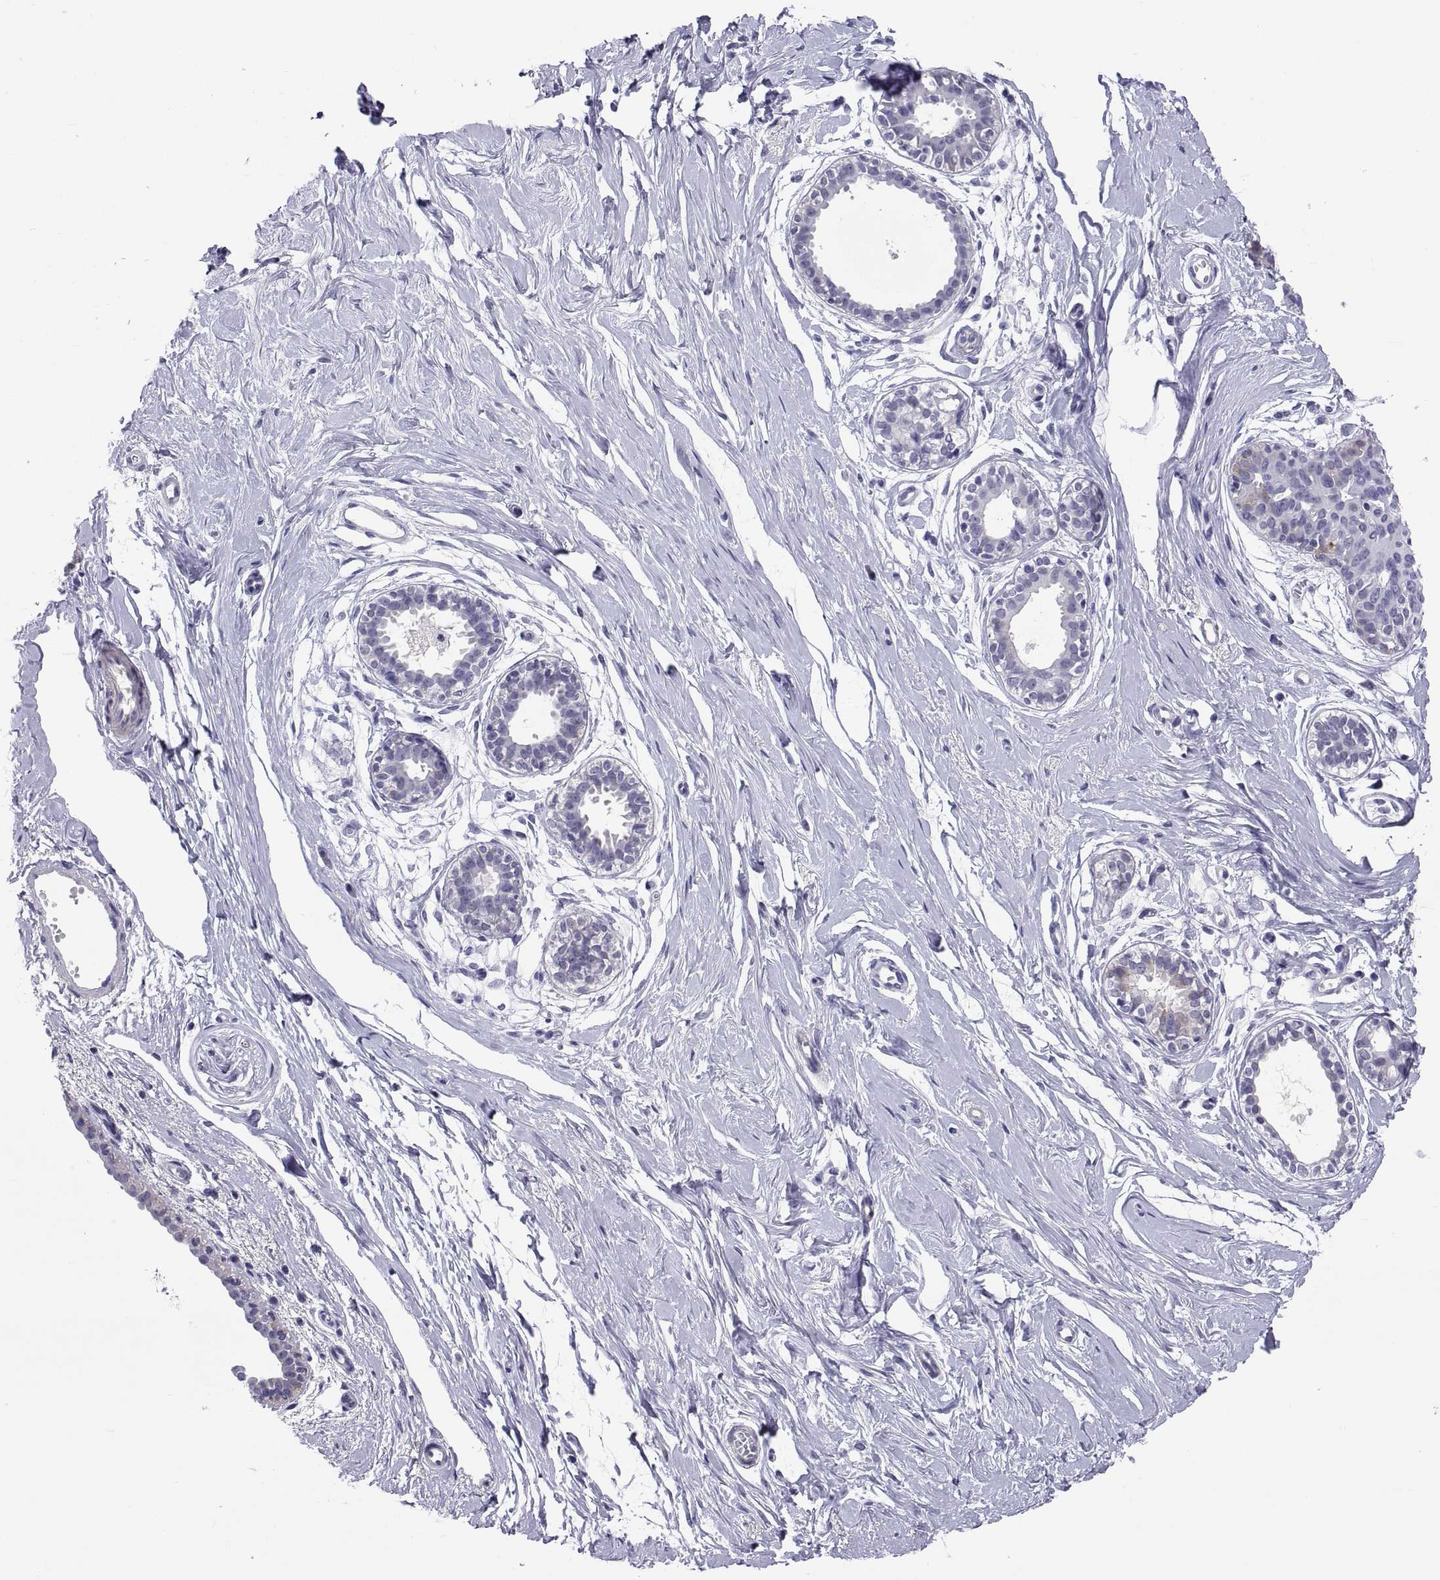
{"staining": {"intensity": "negative", "quantity": "none", "location": "none"}, "tissue": "breast", "cell_type": "Adipocytes", "image_type": "normal", "snomed": [{"axis": "morphology", "description": "Normal tissue, NOS"}, {"axis": "topography", "description": "Breast"}], "caption": "A high-resolution image shows IHC staining of normal breast, which reveals no significant positivity in adipocytes. The staining was performed using DAB to visualize the protein expression in brown, while the nuclei were stained in blue with hematoxylin (Magnification: 20x).", "gene": "CHCT1", "patient": {"sex": "female", "age": 49}}